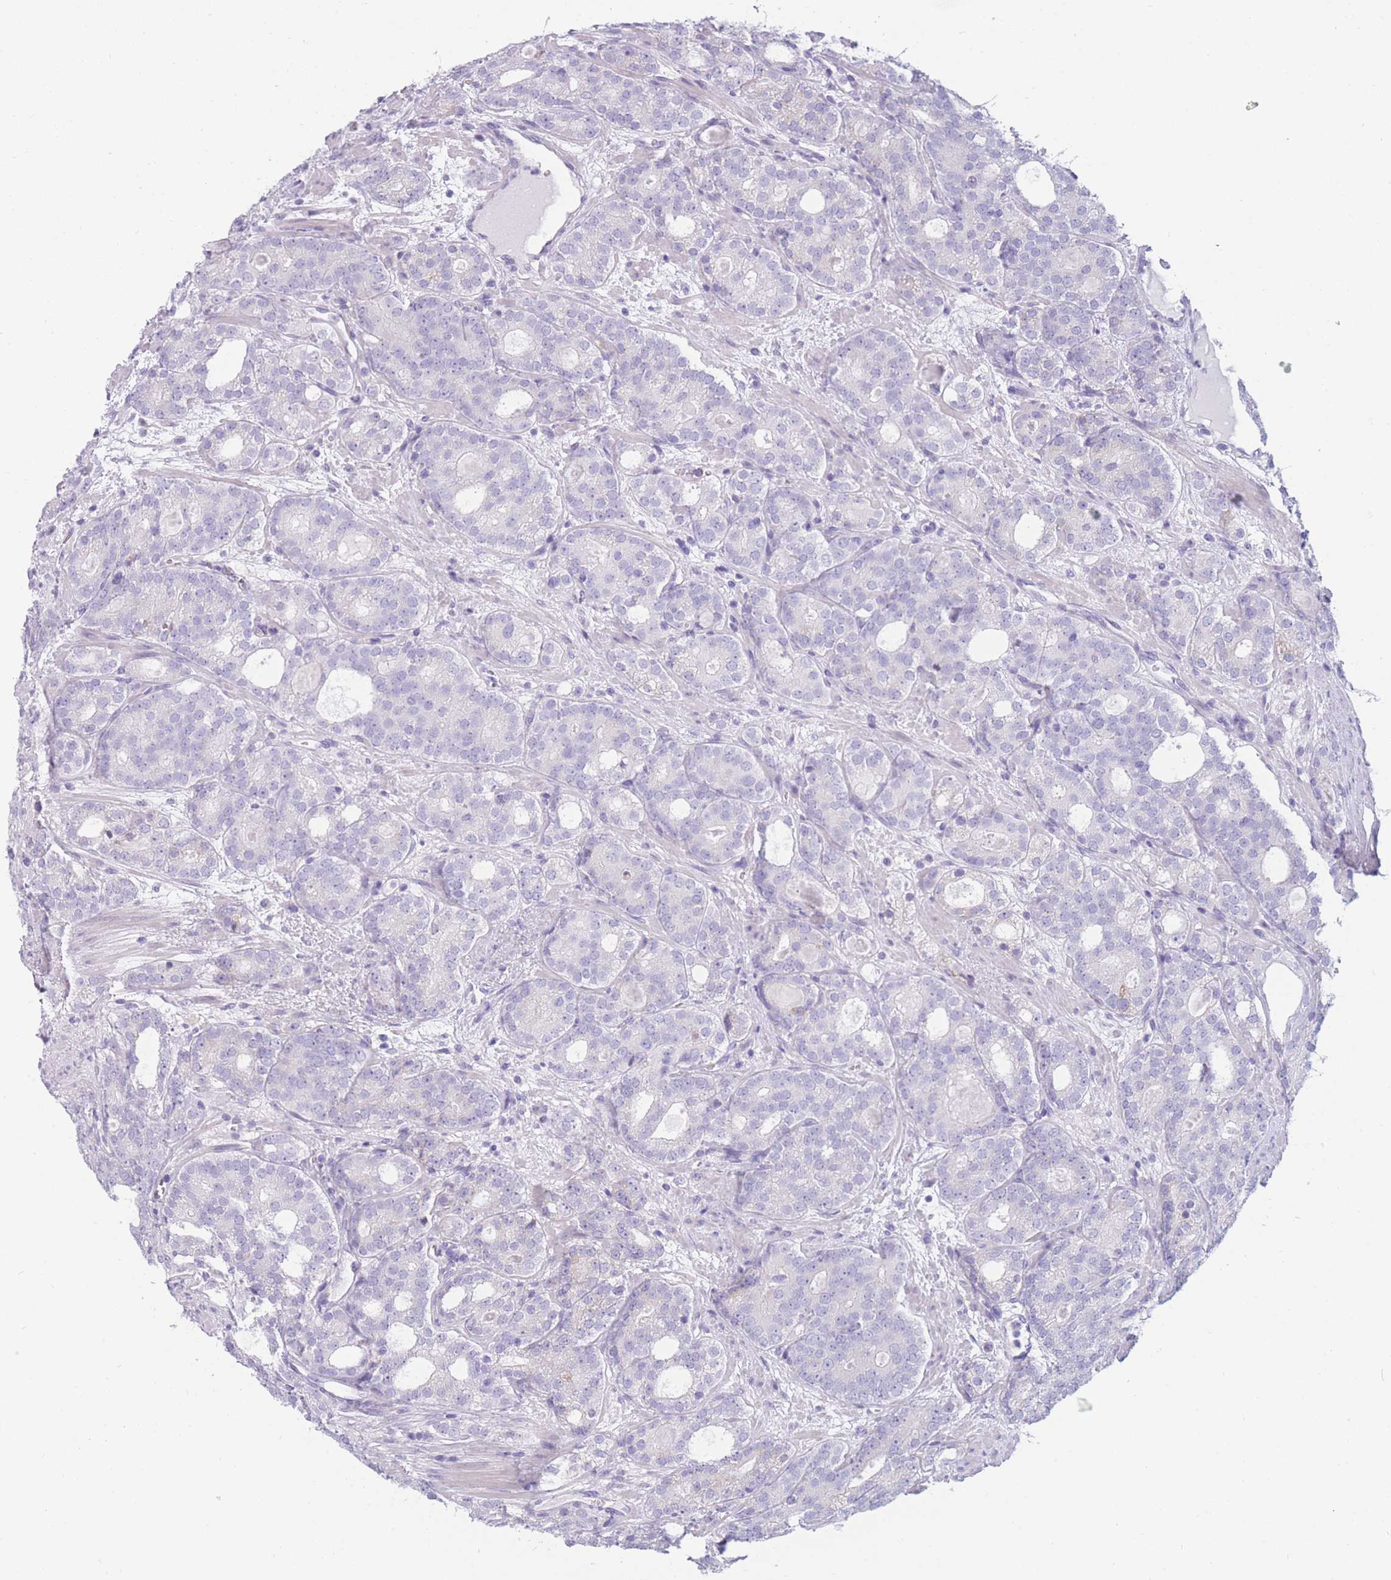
{"staining": {"intensity": "negative", "quantity": "none", "location": "none"}, "tissue": "prostate cancer", "cell_type": "Tumor cells", "image_type": "cancer", "snomed": [{"axis": "morphology", "description": "Adenocarcinoma, High grade"}, {"axis": "topography", "description": "Prostate"}], "caption": "An immunohistochemistry (IHC) photomicrograph of high-grade adenocarcinoma (prostate) is shown. There is no staining in tumor cells of high-grade adenocarcinoma (prostate).", "gene": "COL27A1", "patient": {"sex": "male", "age": 64}}